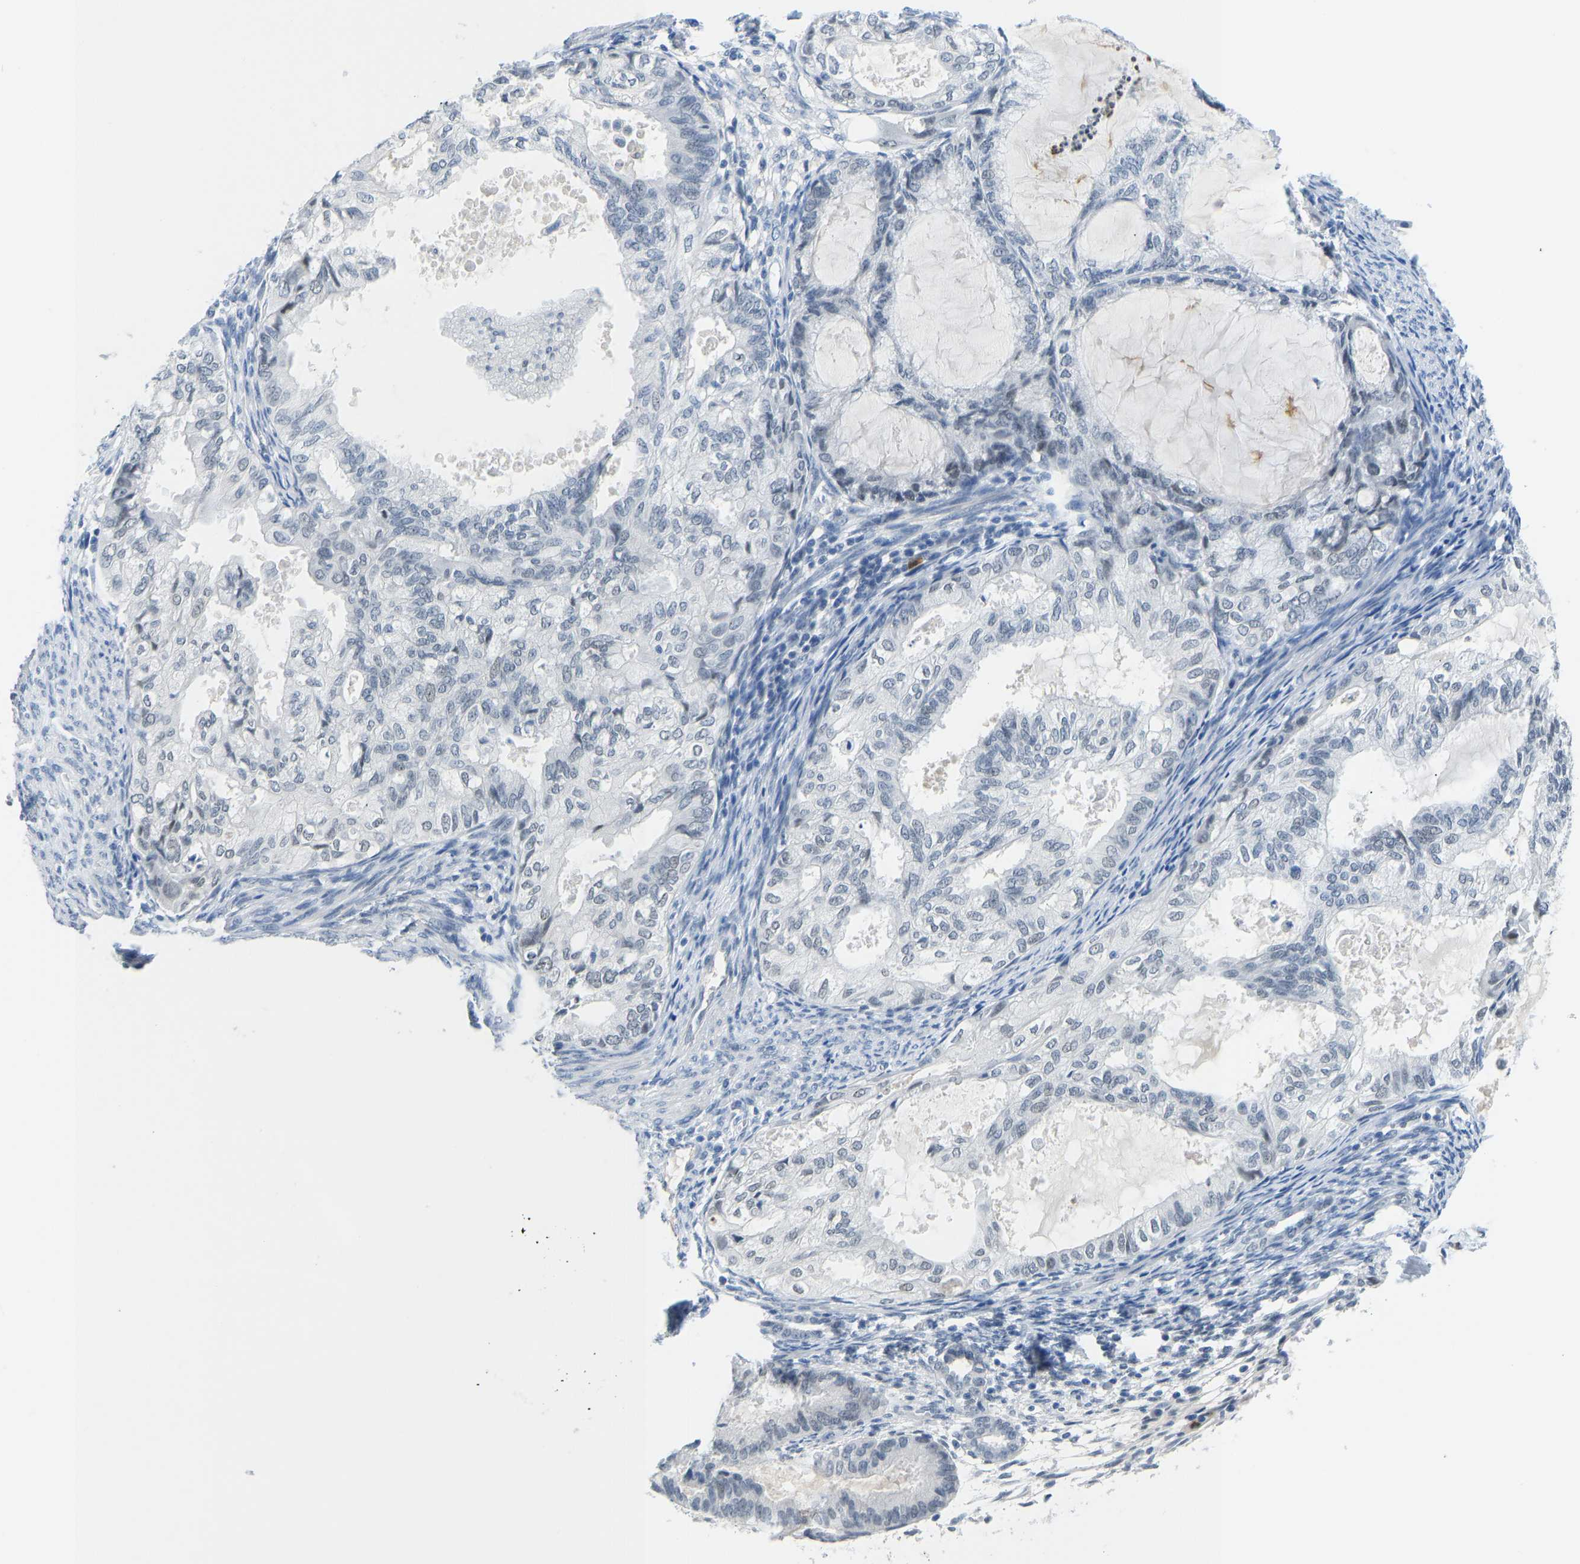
{"staining": {"intensity": "negative", "quantity": "none", "location": "none"}, "tissue": "cervical cancer", "cell_type": "Tumor cells", "image_type": "cancer", "snomed": [{"axis": "morphology", "description": "Normal tissue, NOS"}, {"axis": "morphology", "description": "Adenocarcinoma, NOS"}, {"axis": "topography", "description": "Cervix"}, {"axis": "topography", "description": "Endometrium"}], "caption": "Immunohistochemistry micrograph of adenocarcinoma (cervical) stained for a protein (brown), which reveals no positivity in tumor cells.", "gene": "TXNDC2", "patient": {"sex": "female", "age": 86}}